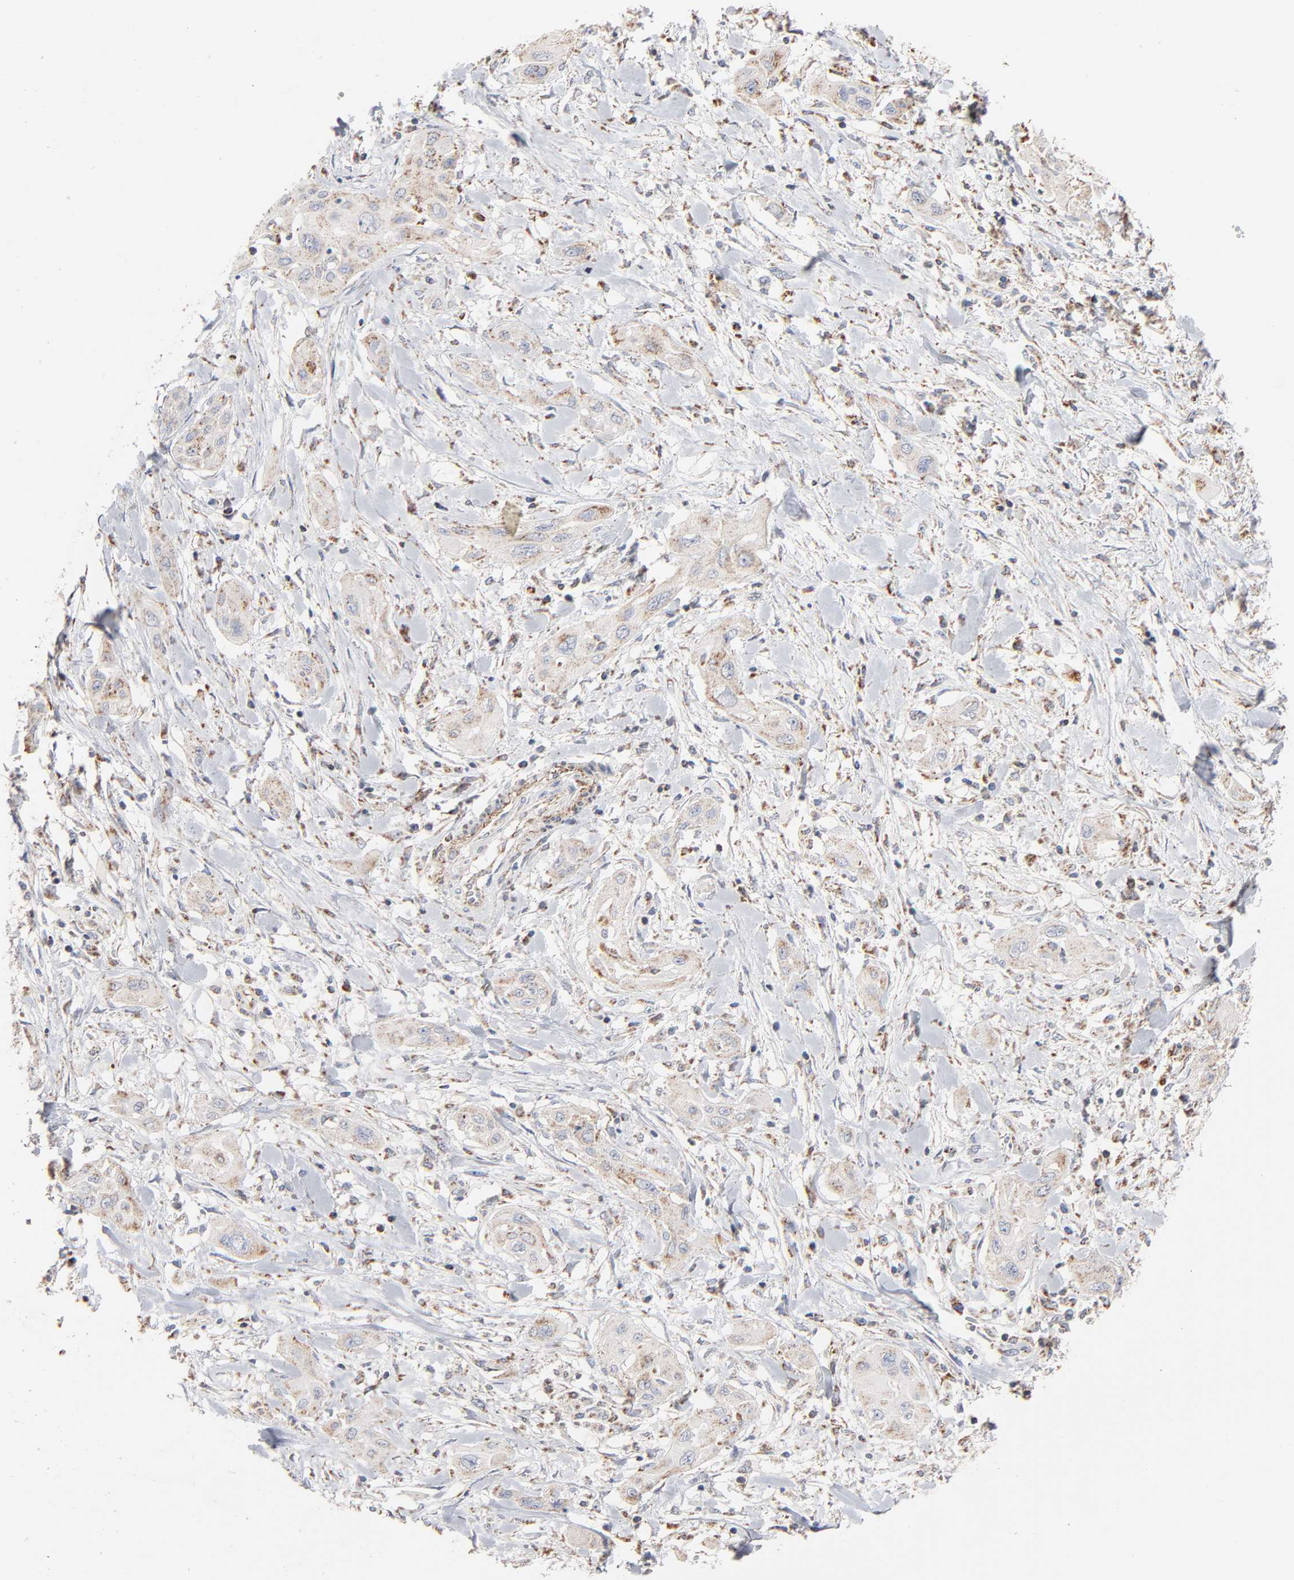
{"staining": {"intensity": "weak", "quantity": ">75%", "location": "cytoplasmic/membranous"}, "tissue": "lung cancer", "cell_type": "Tumor cells", "image_type": "cancer", "snomed": [{"axis": "morphology", "description": "Squamous cell carcinoma, NOS"}, {"axis": "topography", "description": "Lung"}], "caption": "Protein expression analysis of human squamous cell carcinoma (lung) reveals weak cytoplasmic/membranous staining in approximately >75% of tumor cells.", "gene": "UQCRC1", "patient": {"sex": "female", "age": 47}}